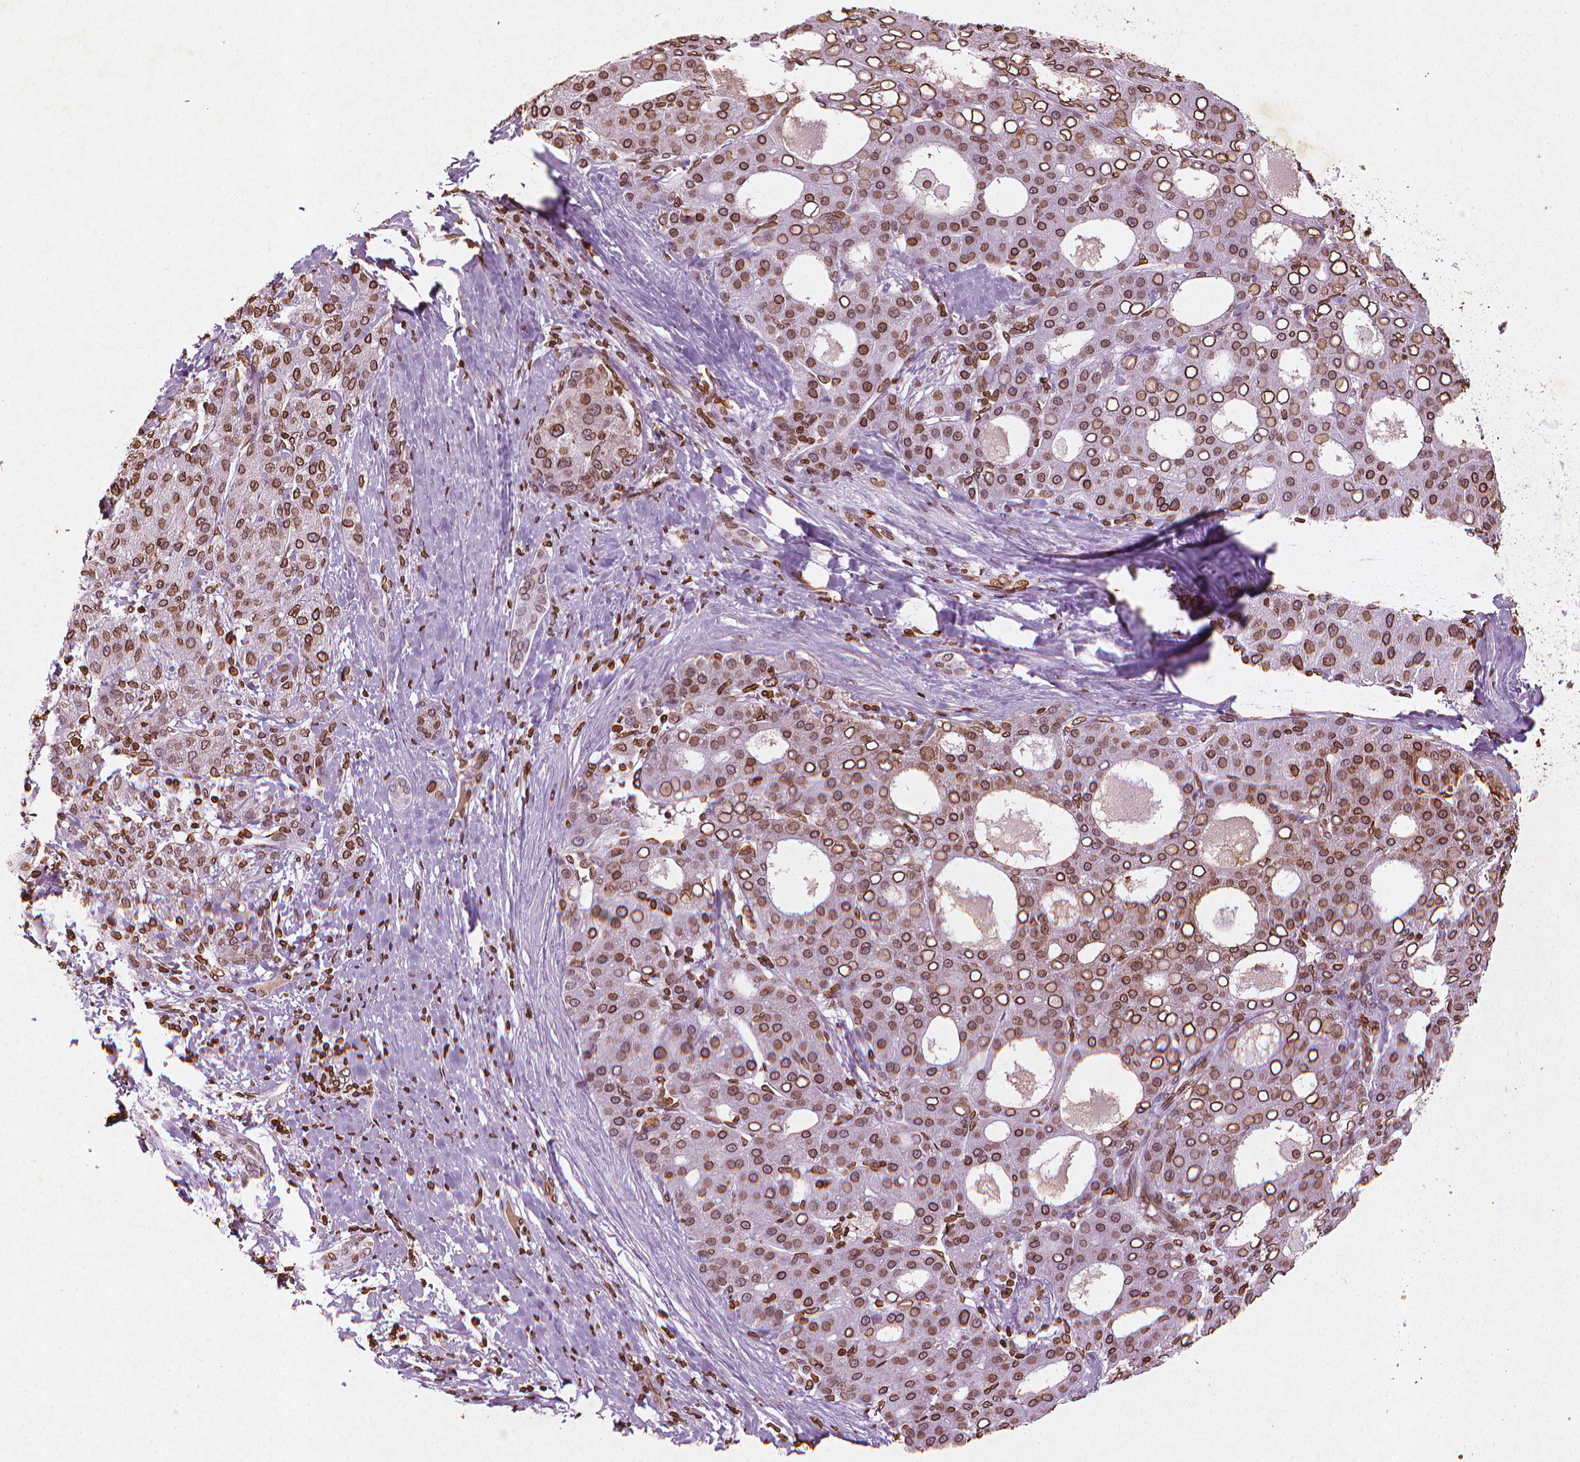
{"staining": {"intensity": "strong", "quantity": ">75%", "location": "cytoplasmic/membranous,nuclear"}, "tissue": "liver cancer", "cell_type": "Tumor cells", "image_type": "cancer", "snomed": [{"axis": "morphology", "description": "Carcinoma, Hepatocellular, NOS"}, {"axis": "topography", "description": "Liver"}], "caption": "Tumor cells demonstrate strong cytoplasmic/membranous and nuclear expression in about >75% of cells in liver hepatocellular carcinoma.", "gene": "LMNB1", "patient": {"sex": "male", "age": 65}}